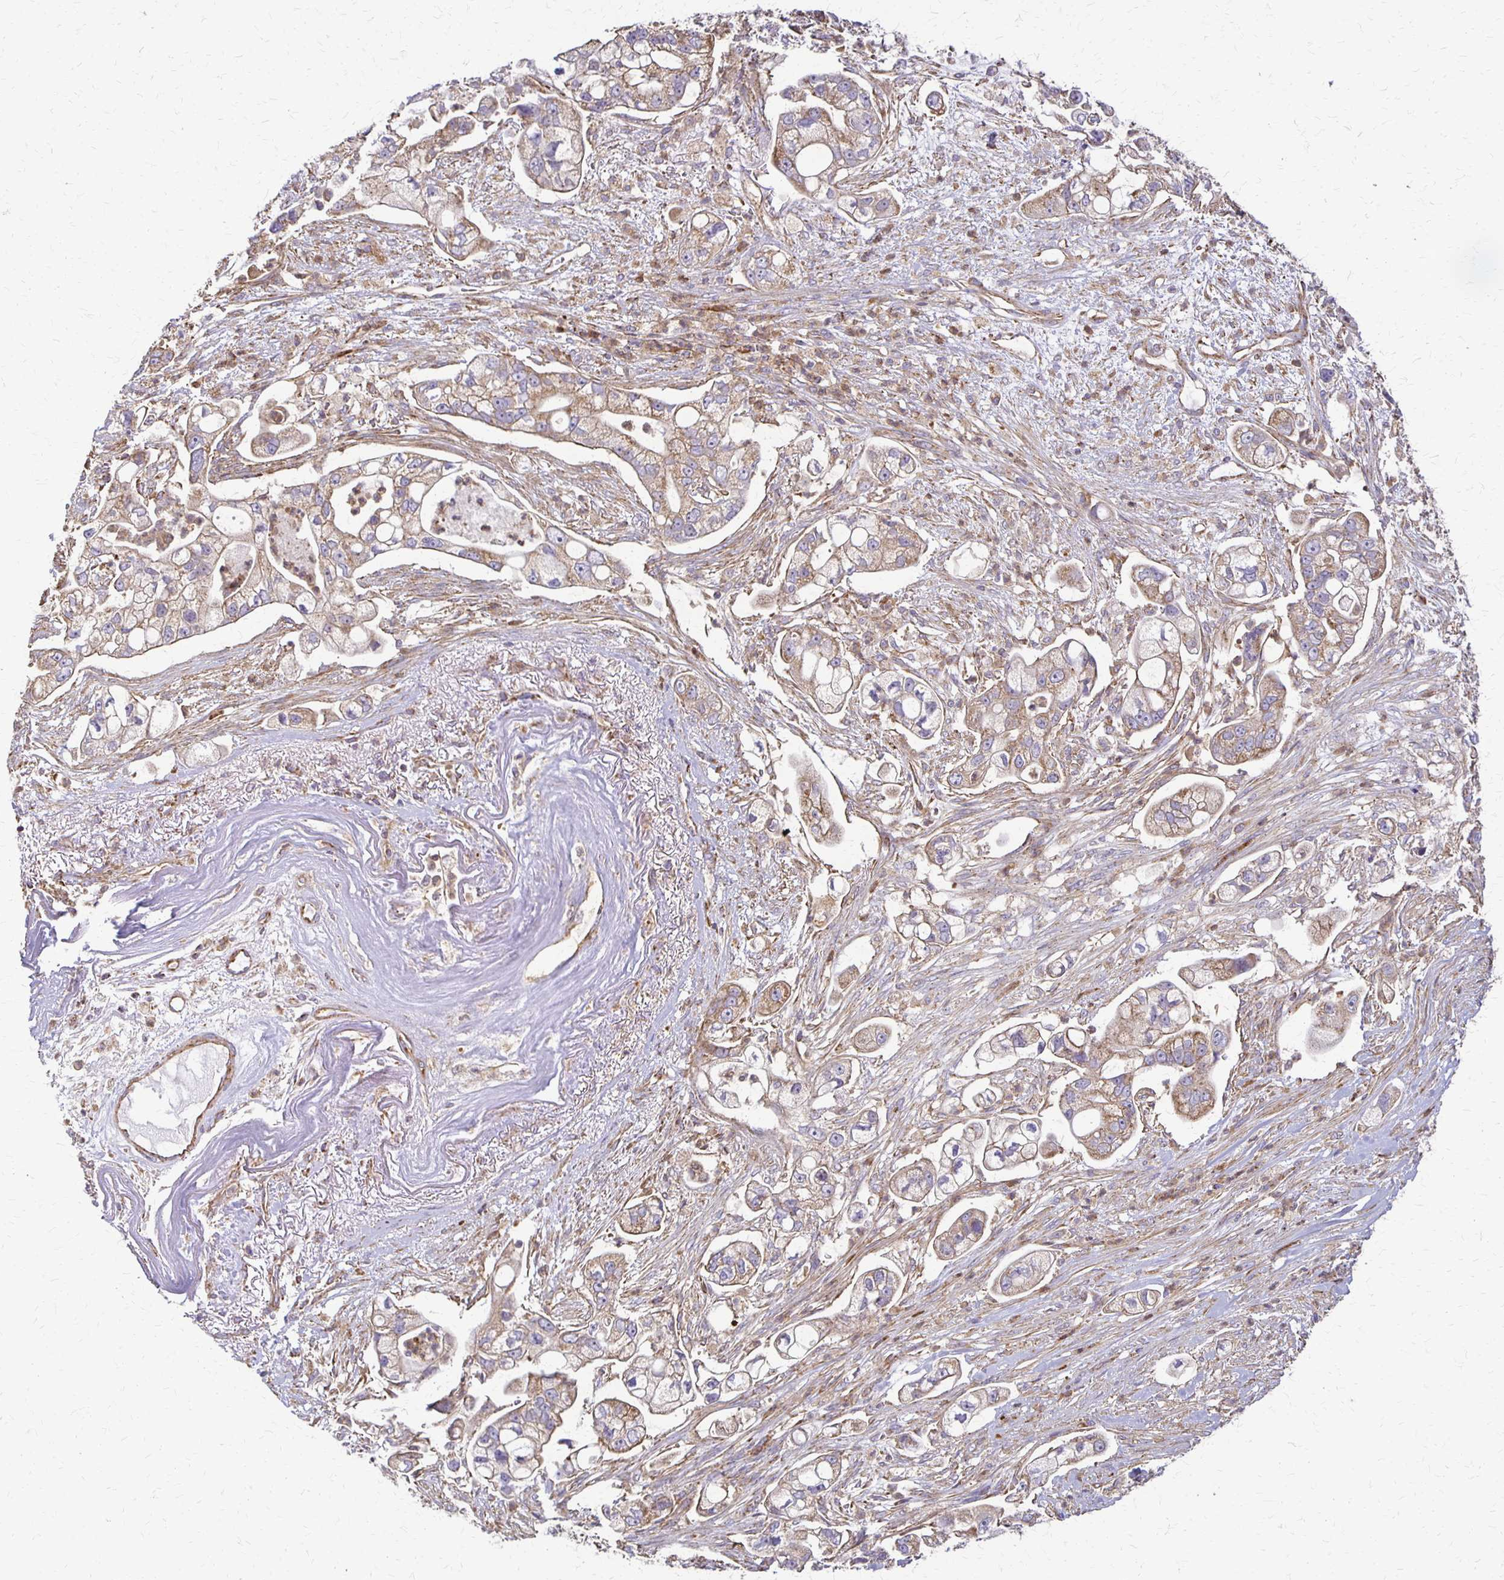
{"staining": {"intensity": "weak", "quantity": ">75%", "location": "cytoplasmic/membranous"}, "tissue": "pancreatic cancer", "cell_type": "Tumor cells", "image_type": "cancer", "snomed": [{"axis": "morphology", "description": "Adenocarcinoma, NOS"}, {"axis": "topography", "description": "Pancreas"}], "caption": "Approximately >75% of tumor cells in human pancreatic cancer show weak cytoplasmic/membranous protein positivity as visualized by brown immunohistochemical staining.", "gene": "EIF4EBP2", "patient": {"sex": "female", "age": 69}}